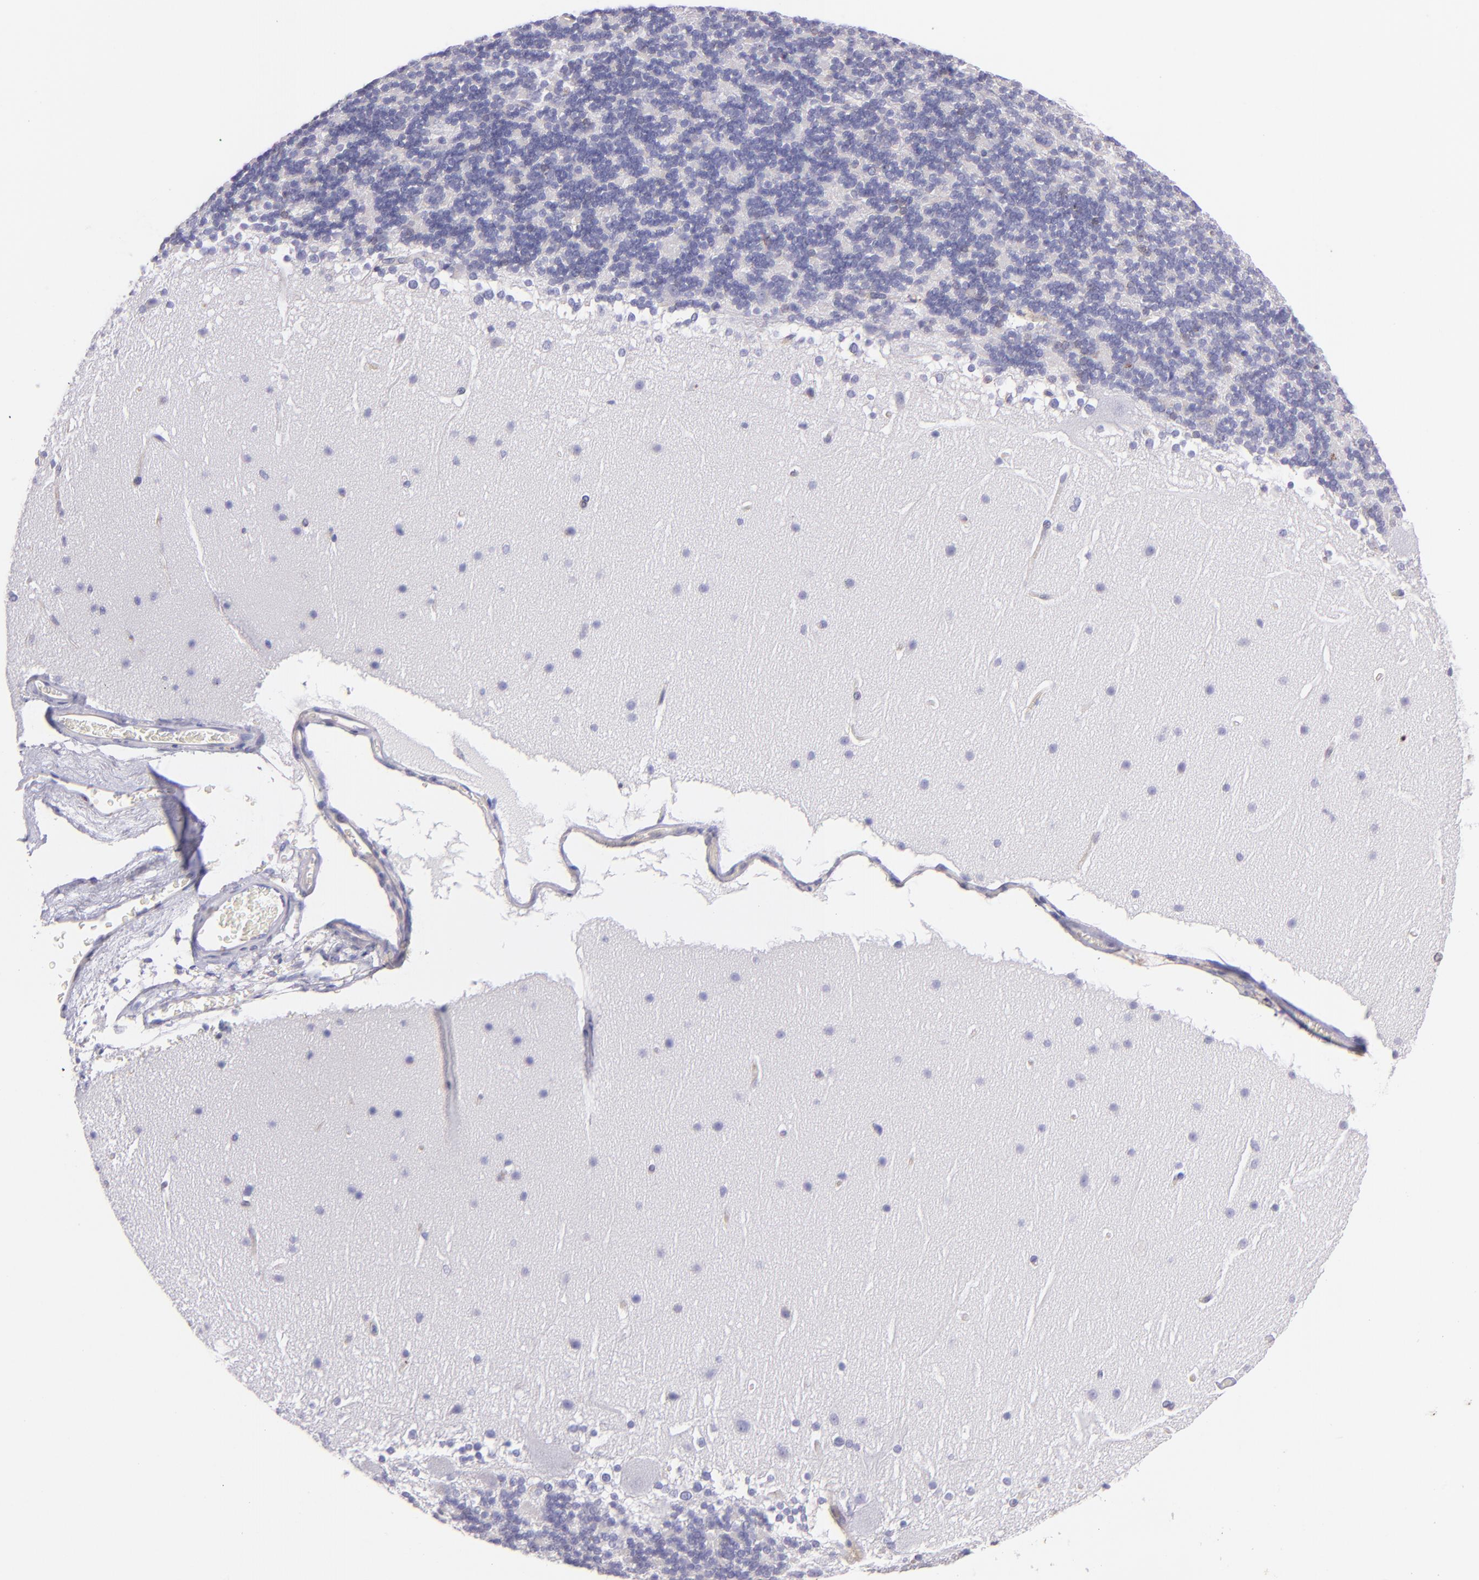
{"staining": {"intensity": "moderate", "quantity": "<25%", "location": "nuclear"}, "tissue": "cerebellum", "cell_type": "Cells in granular layer", "image_type": "normal", "snomed": [{"axis": "morphology", "description": "Normal tissue, NOS"}, {"axis": "topography", "description": "Cerebellum"}], "caption": "IHC image of benign cerebellum stained for a protein (brown), which exhibits low levels of moderate nuclear expression in approximately <25% of cells in granular layer.", "gene": "RET", "patient": {"sex": "female", "age": 19}}